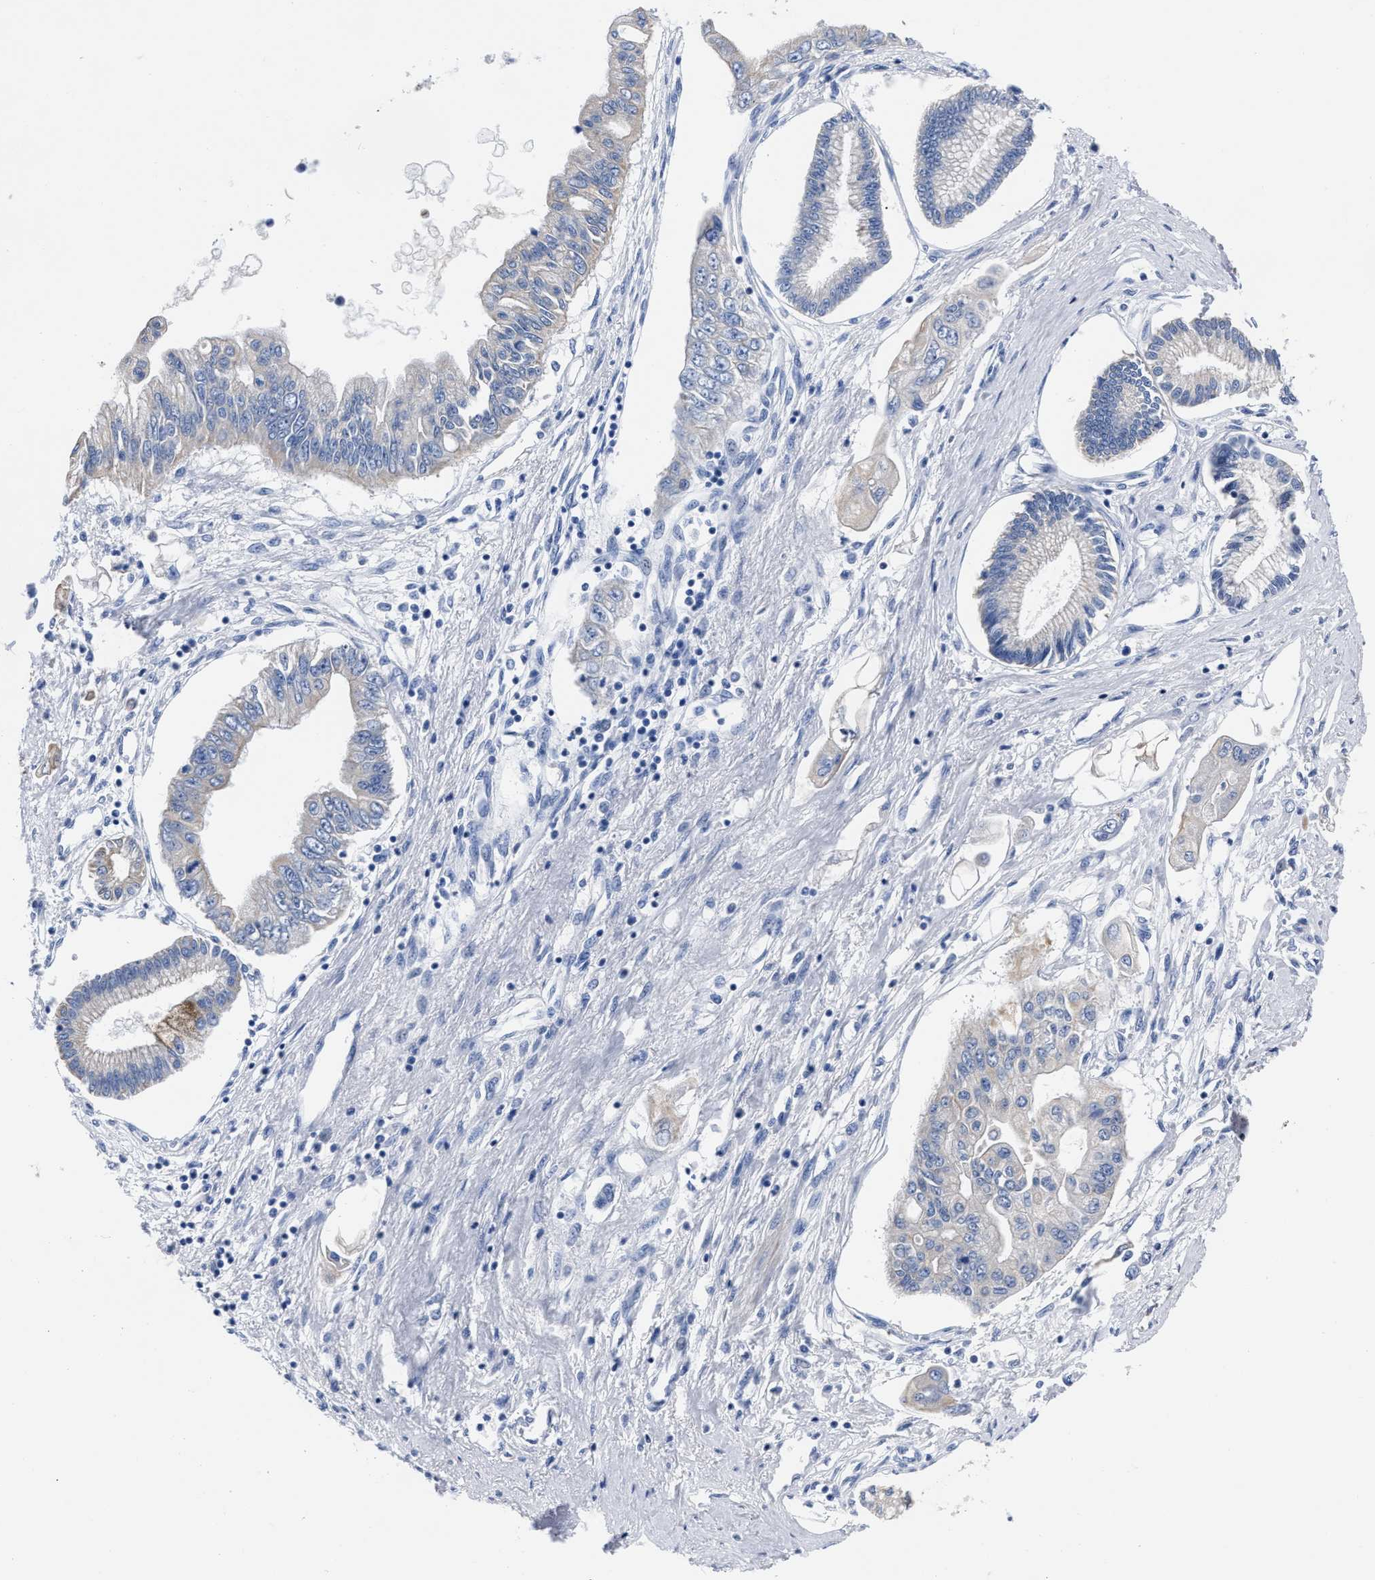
{"staining": {"intensity": "moderate", "quantity": "<25%", "location": "cytoplasmic/membranous"}, "tissue": "pancreatic cancer", "cell_type": "Tumor cells", "image_type": "cancer", "snomed": [{"axis": "morphology", "description": "Adenocarcinoma, NOS"}, {"axis": "topography", "description": "Pancreas"}], "caption": "The histopathology image reveals immunohistochemical staining of pancreatic adenocarcinoma. There is moderate cytoplasmic/membranous staining is present in about <25% of tumor cells.", "gene": "MOV10L1", "patient": {"sex": "female", "age": 77}}